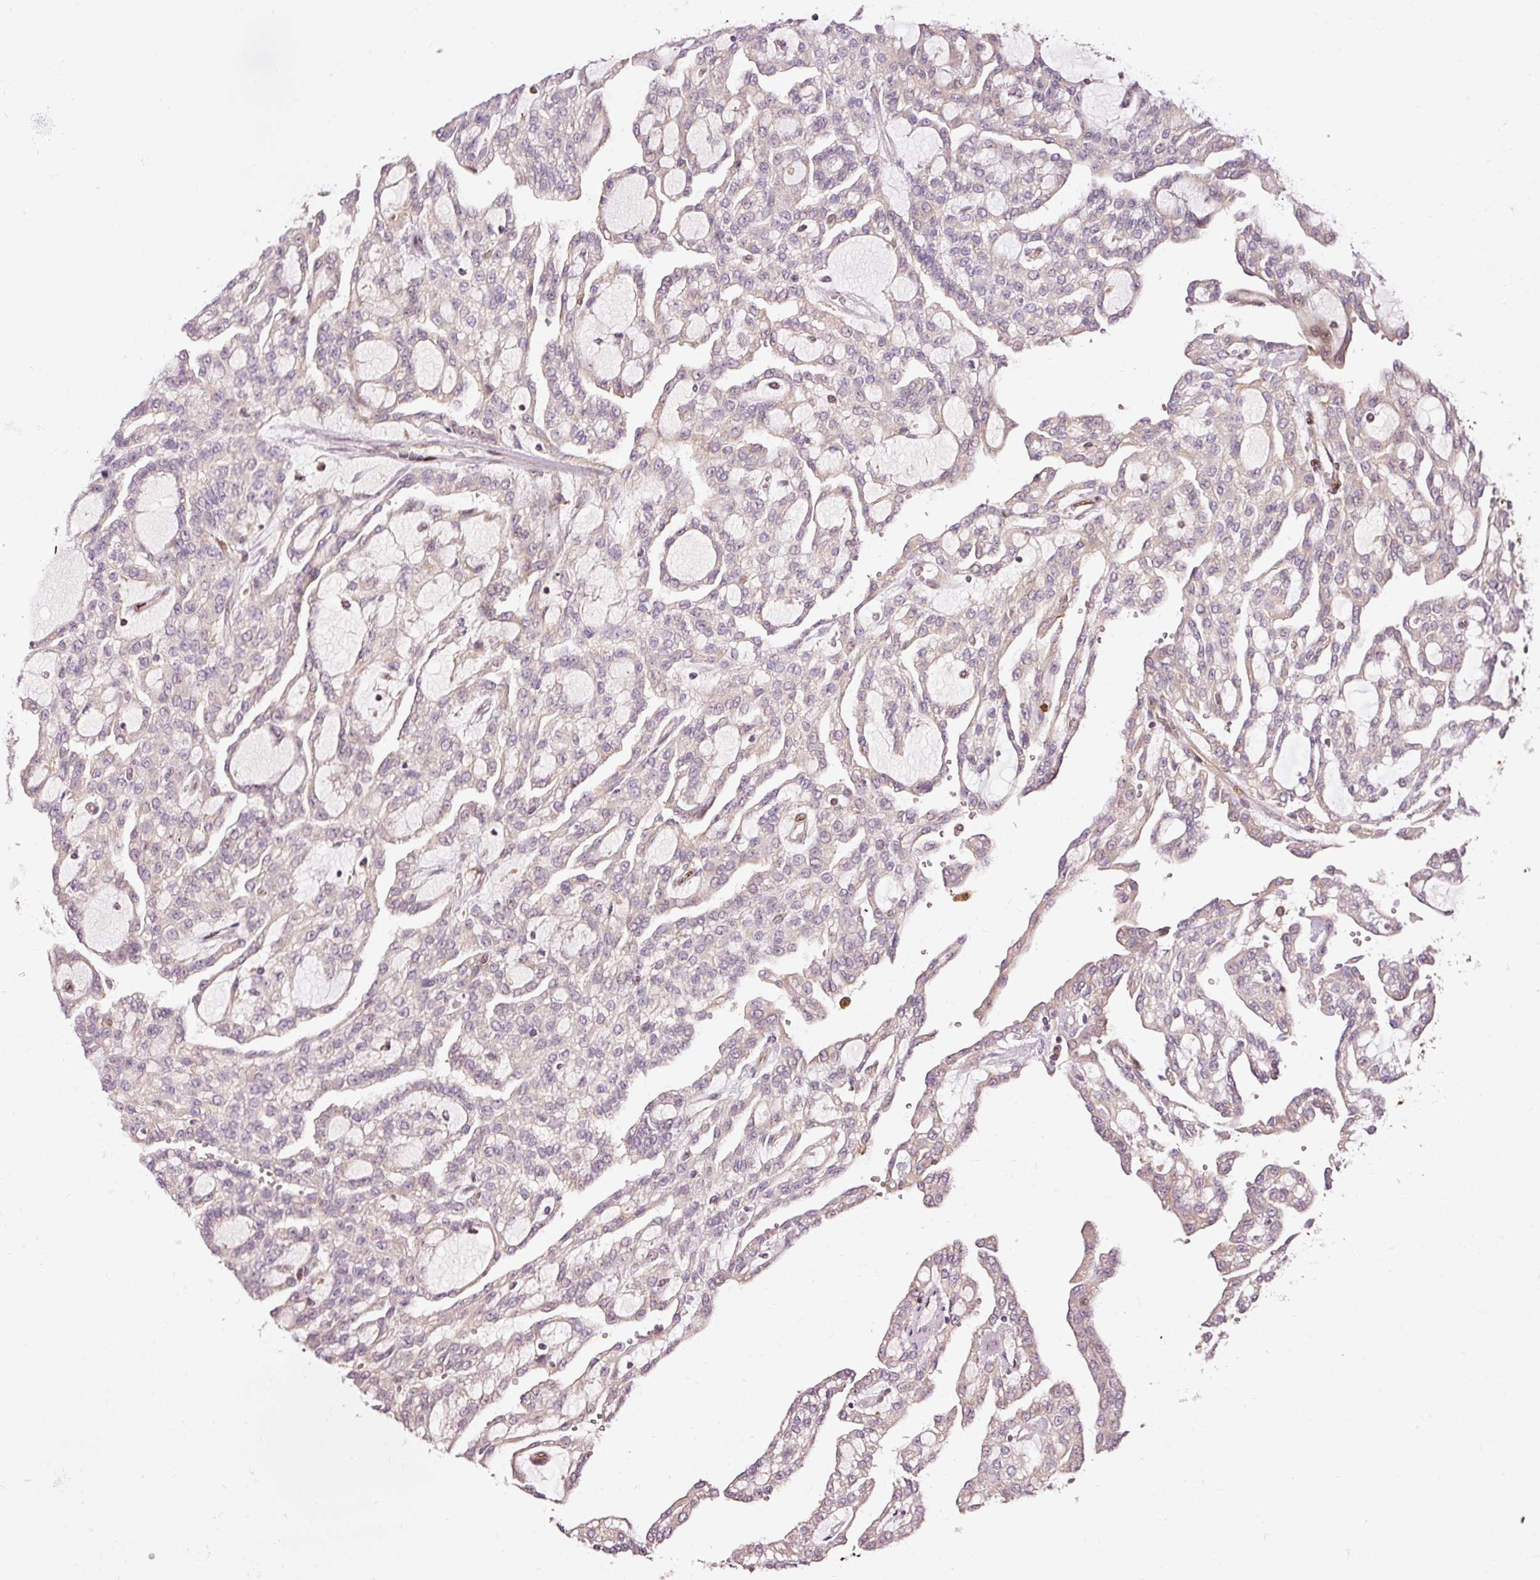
{"staining": {"intensity": "negative", "quantity": "none", "location": "none"}, "tissue": "renal cancer", "cell_type": "Tumor cells", "image_type": "cancer", "snomed": [{"axis": "morphology", "description": "Adenocarcinoma, NOS"}, {"axis": "topography", "description": "Kidney"}], "caption": "Human adenocarcinoma (renal) stained for a protein using IHC shows no staining in tumor cells.", "gene": "NAPA", "patient": {"sex": "male", "age": 63}}